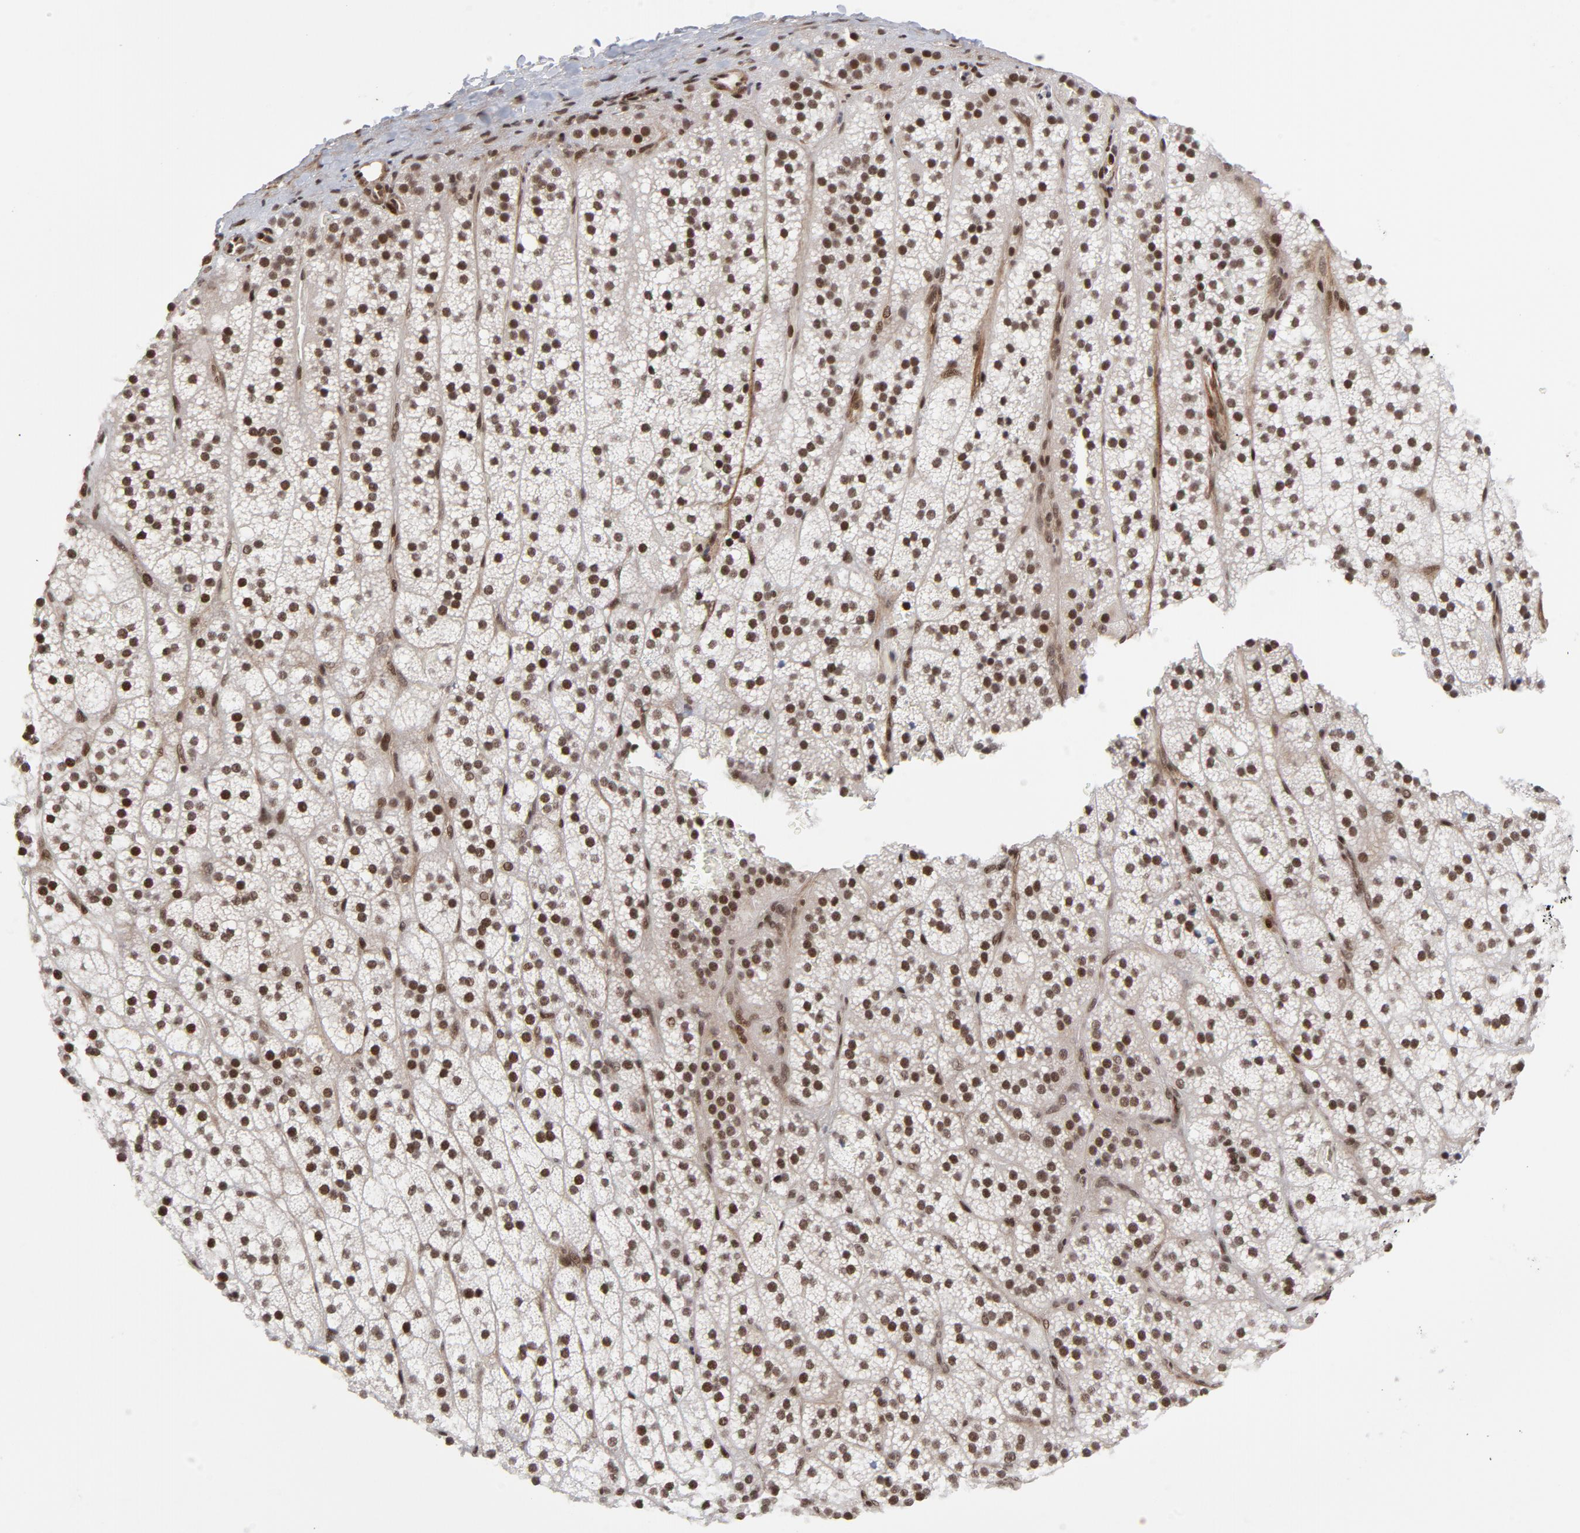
{"staining": {"intensity": "strong", "quantity": ">75%", "location": "nuclear"}, "tissue": "adrenal gland", "cell_type": "Glandular cells", "image_type": "normal", "snomed": [{"axis": "morphology", "description": "Normal tissue, NOS"}, {"axis": "topography", "description": "Adrenal gland"}], "caption": "Protein expression analysis of normal adrenal gland reveals strong nuclear positivity in about >75% of glandular cells.", "gene": "CTCF", "patient": {"sex": "male", "age": 35}}